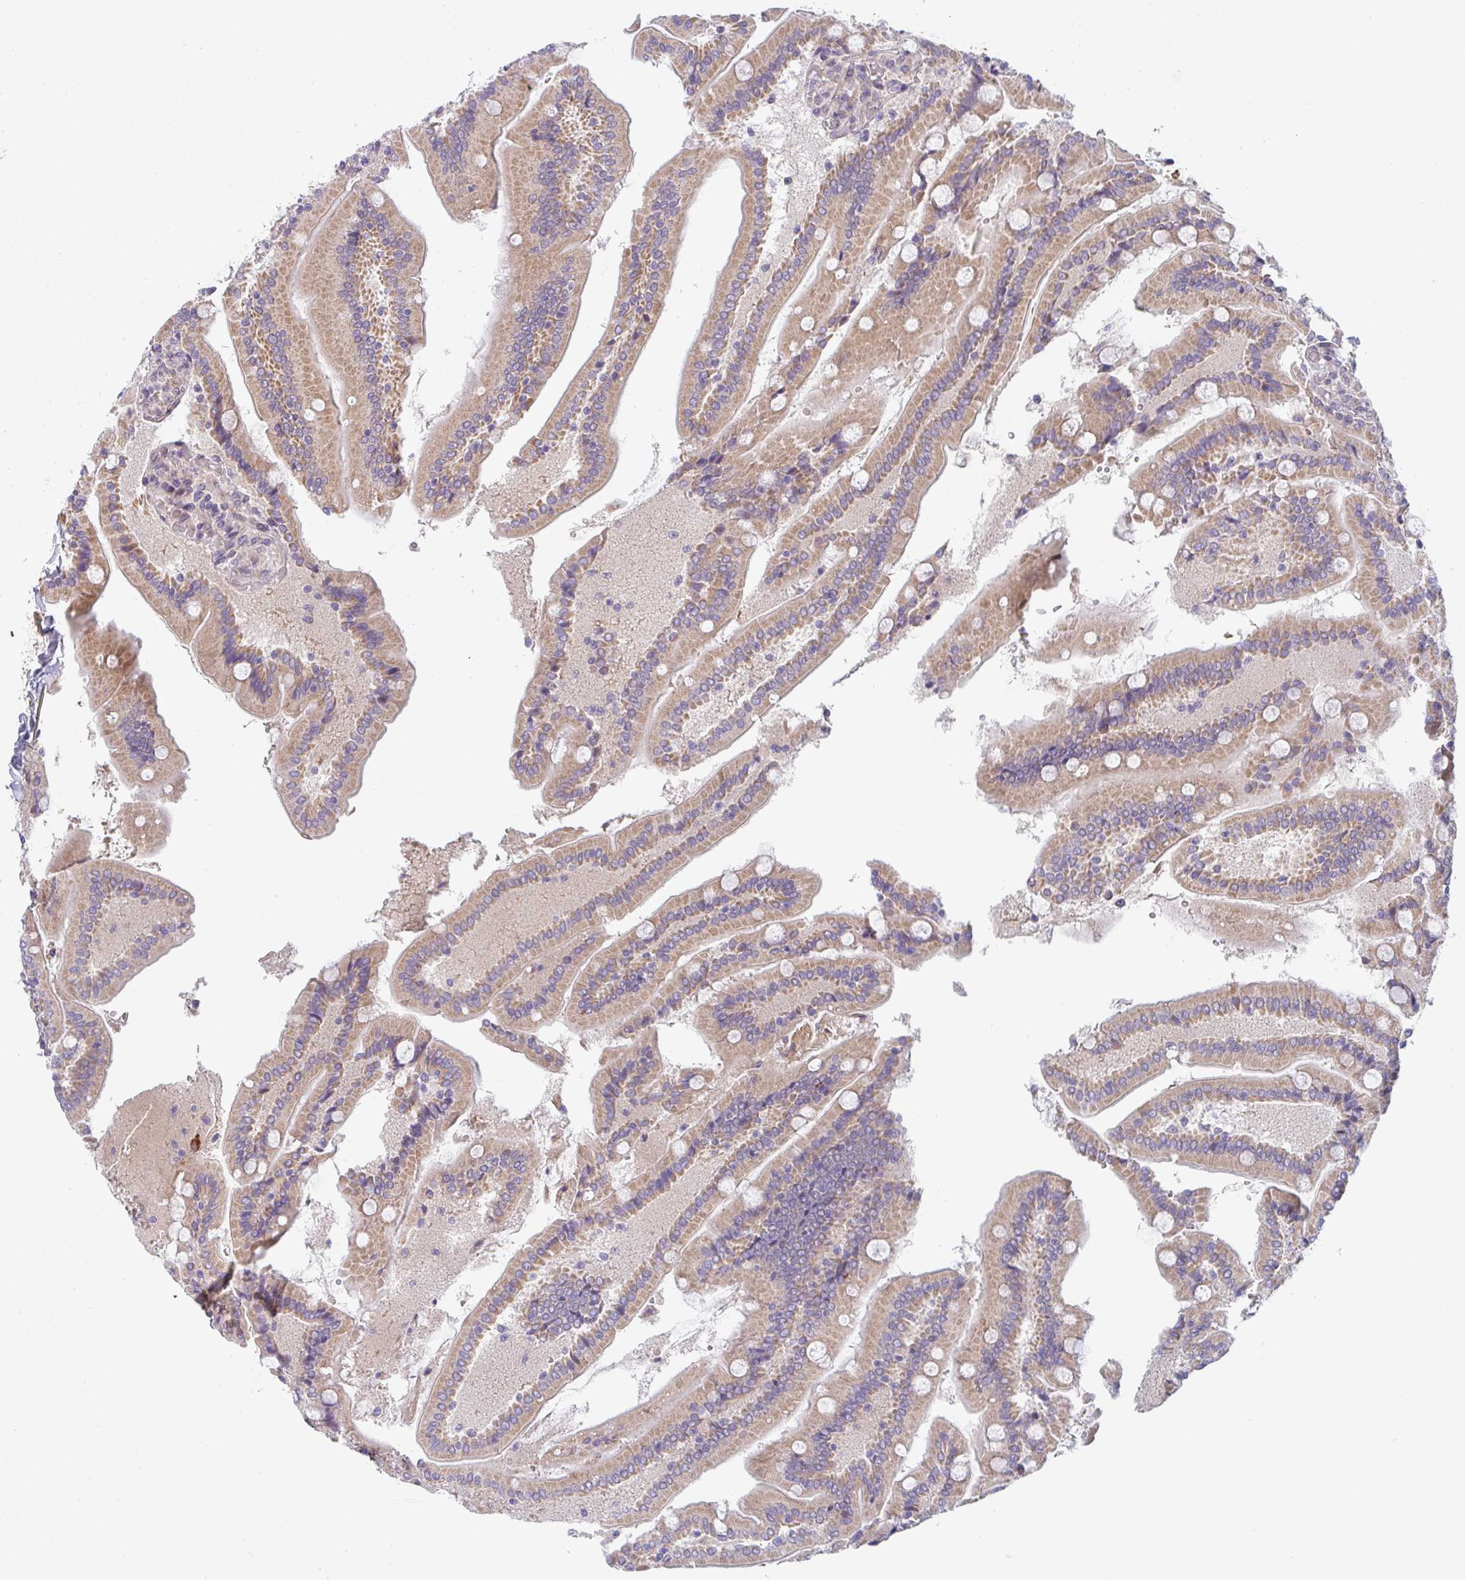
{"staining": {"intensity": "moderate", "quantity": ">75%", "location": "cytoplasmic/membranous"}, "tissue": "duodenum", "cell_type": "Glandular cells", "image_type": "normal", "snomed": [{"axis": "morphology", "description": "Normal tissue, NOS"}, {"axis": "topography", "description": "Duodenum"}], "caption": "Protein staining of benign duodenum exhibits moderate cytoplasmic/membranous positivity in about >75% of glandular cells.", "gene": "TNFRSF10A", "patient": {"sex": "female", "age": 62}}